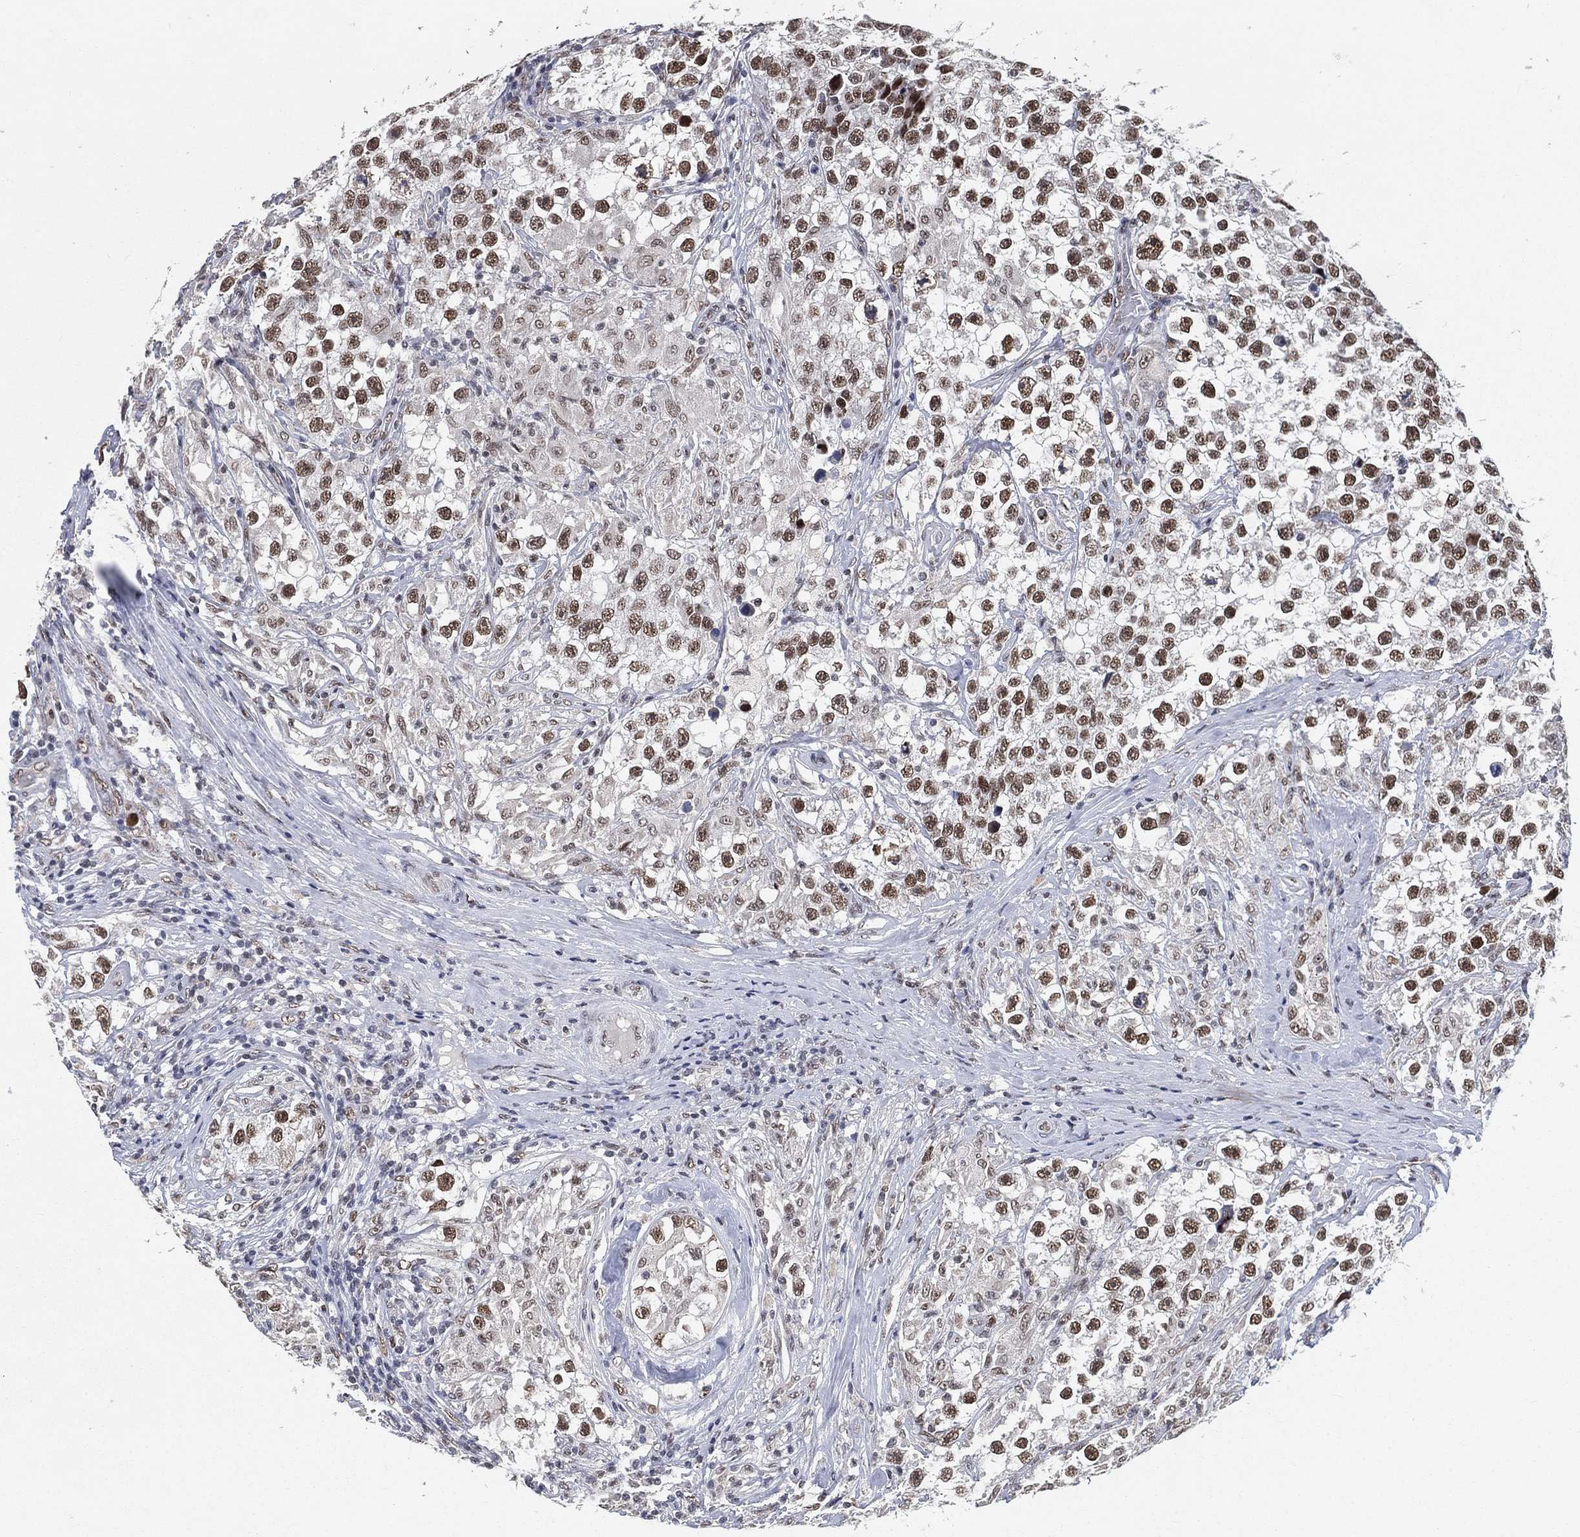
{"staining": {"intensity": "strong", "quantity": "25%-75%", "location": "nuclear"}, "tissue": "testis cancer", "cell_type": "Tumor cells", "image_type": "cancer", "snomed": [{"axis": "morphology", "description": "Seminoma, NOS"}, {"axis": "topography", "description": "Testis"}], "caption": "Testis cancer (seminoma) stained for a protein shows strong nuclear positivity in tumor cells.", "gene": "YLPM1", "patient": {"sex": "male", "age": 46}}